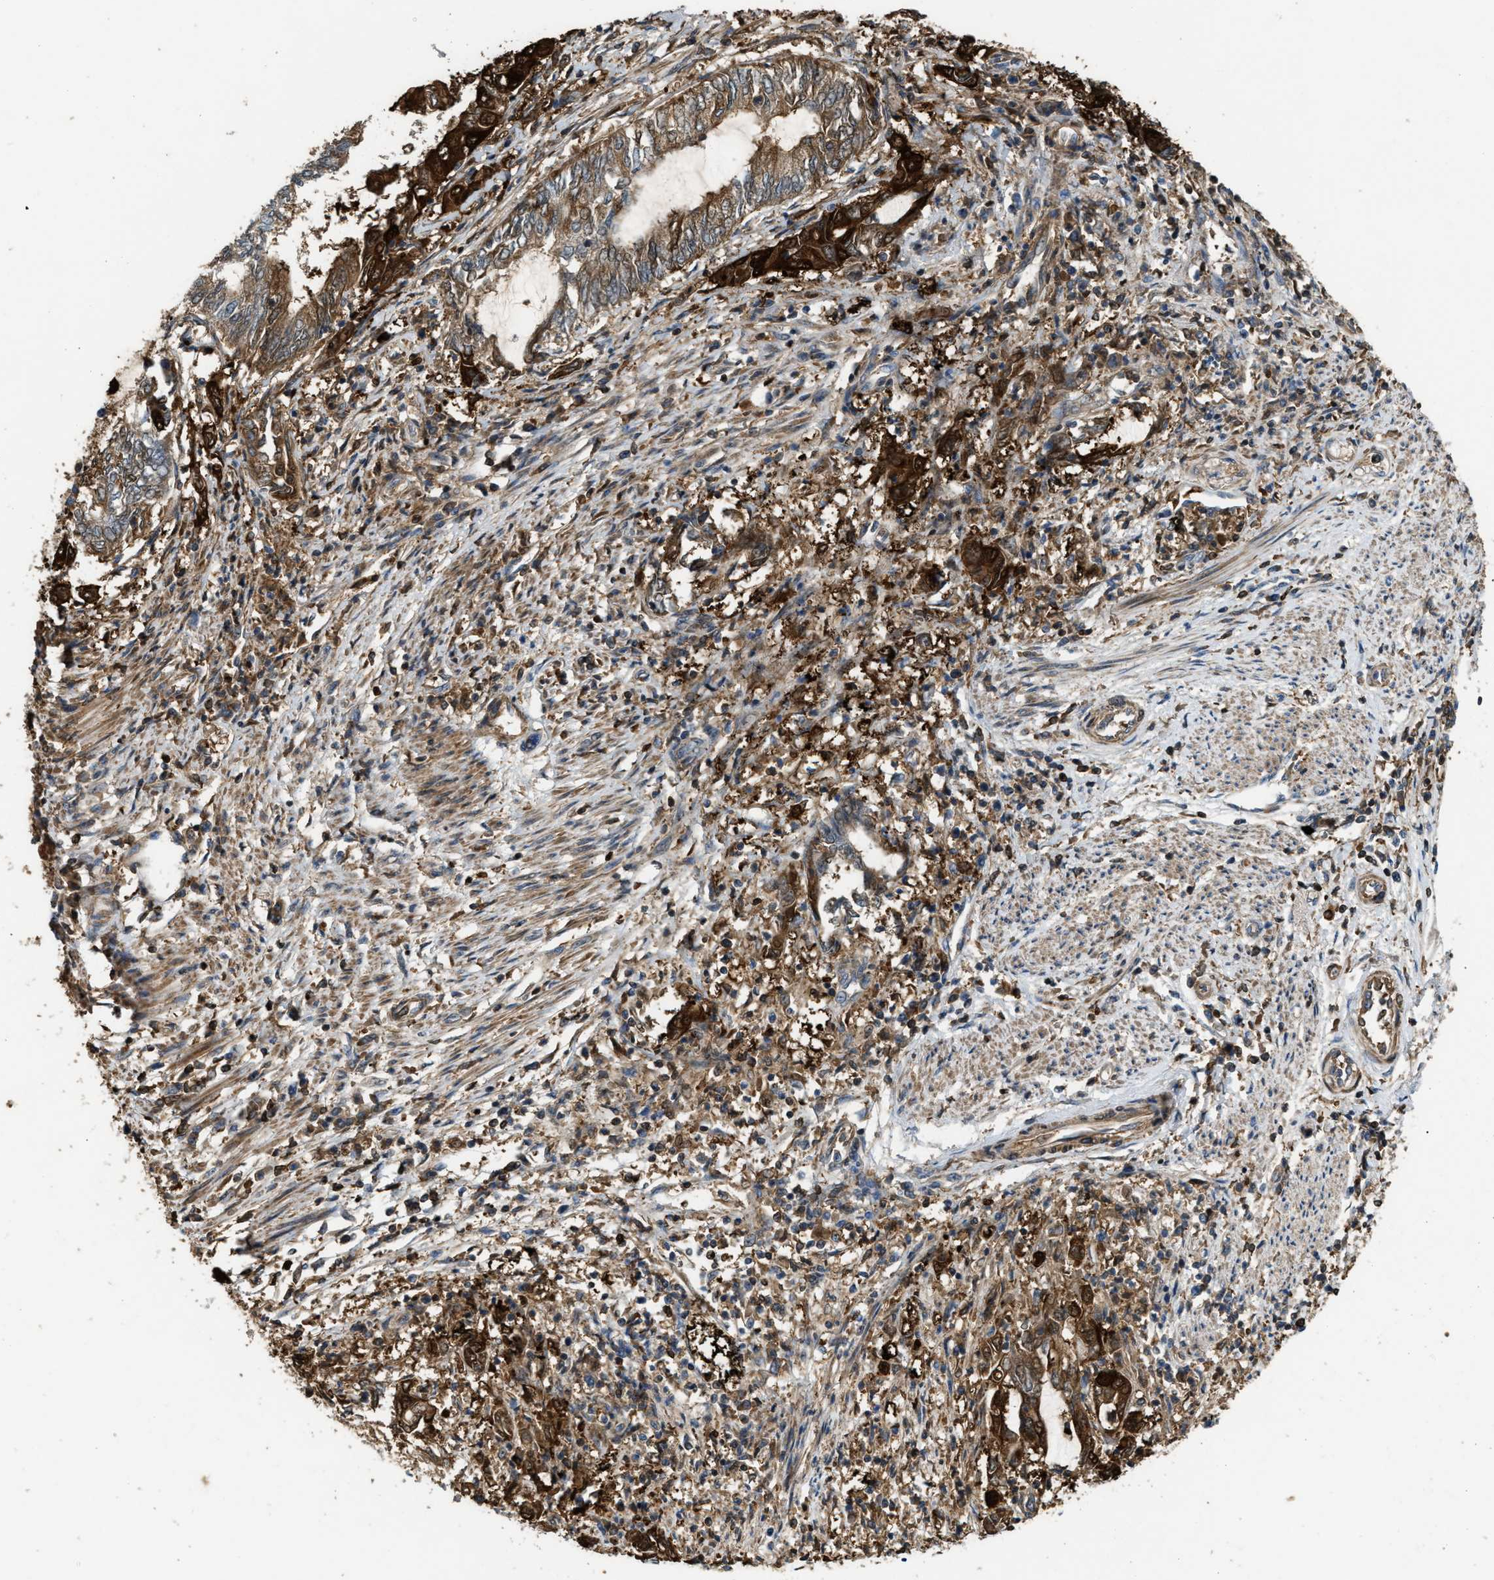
{"staining": {"intensity": "strong", "quantity": "<25%", "location": "cytoplasmic/membranous"}, "tissue": "endometrial cancer", "cell_type": "Tumor cells", "image_type": "cancer", "snomed": [{"axis": "morphology", "description": "Adenocarcinoma, NOS"}, {"axis": "topography", "description": "Uterus"}, {"axis": "topography", "description": "Endometrium"}], "caption": "This micrograph exhibits immunohistochemistry (IHC) staining of human endometrial adenocarcinoma, with medium strong cytoplasmic/membranous positivity in approximately <25% of tumor cells.", "gene": "SERPINB5", "patient": {"sex": "female", "age": 70}}